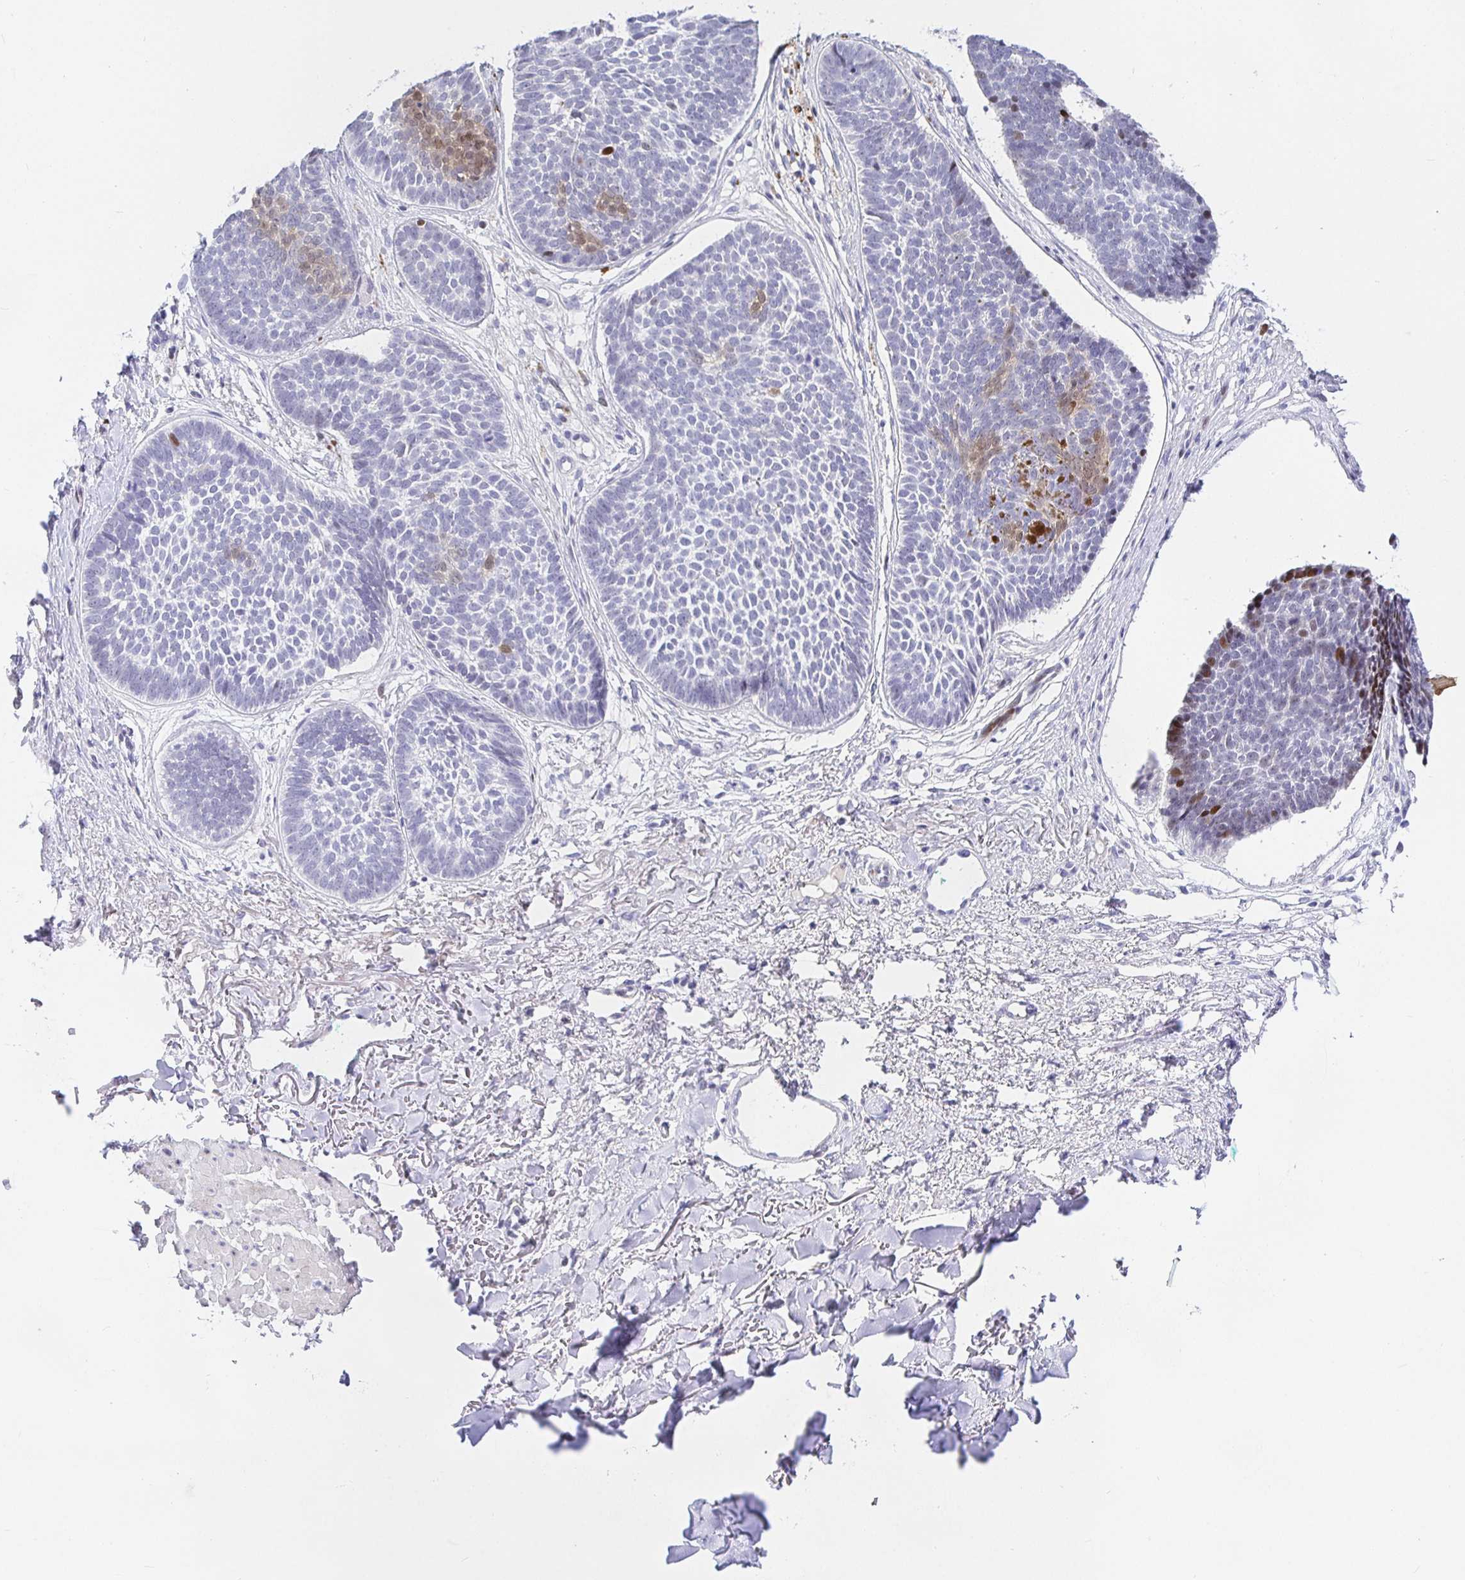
{"staining": {"intensity": "weak", "quantity": "<25%", "location": "cytoplasmic/membranous,nuclear"}, "tissue": "skin cancer", "cell_type": "Tumor cells", "image_type": "cancer", "snomed": [{"axis": "morphology", "description": "Basal cell carcinoma"}, {"axis": "topography", "description": "Skin"}, {"axis": "topography", "description": "Skin of neck"}, {"axis": "topography", "description": "Skin of shoulder"}, {"axis": "topography", "description": "Skin of back"}], "caption": "Micrograph shows no protein staining in tumor cells of skin cancer (basal cell carcinoma) tissue. The staining was performed using DAB (3,3'-diaminobenzidine) to visualize the protein expression in brown, while the nuclei were stained in blue with hematoxylin (Magnification: 20x).", "gene": "KBTBD13", "patient": {"sex": "male", "age": 80}}